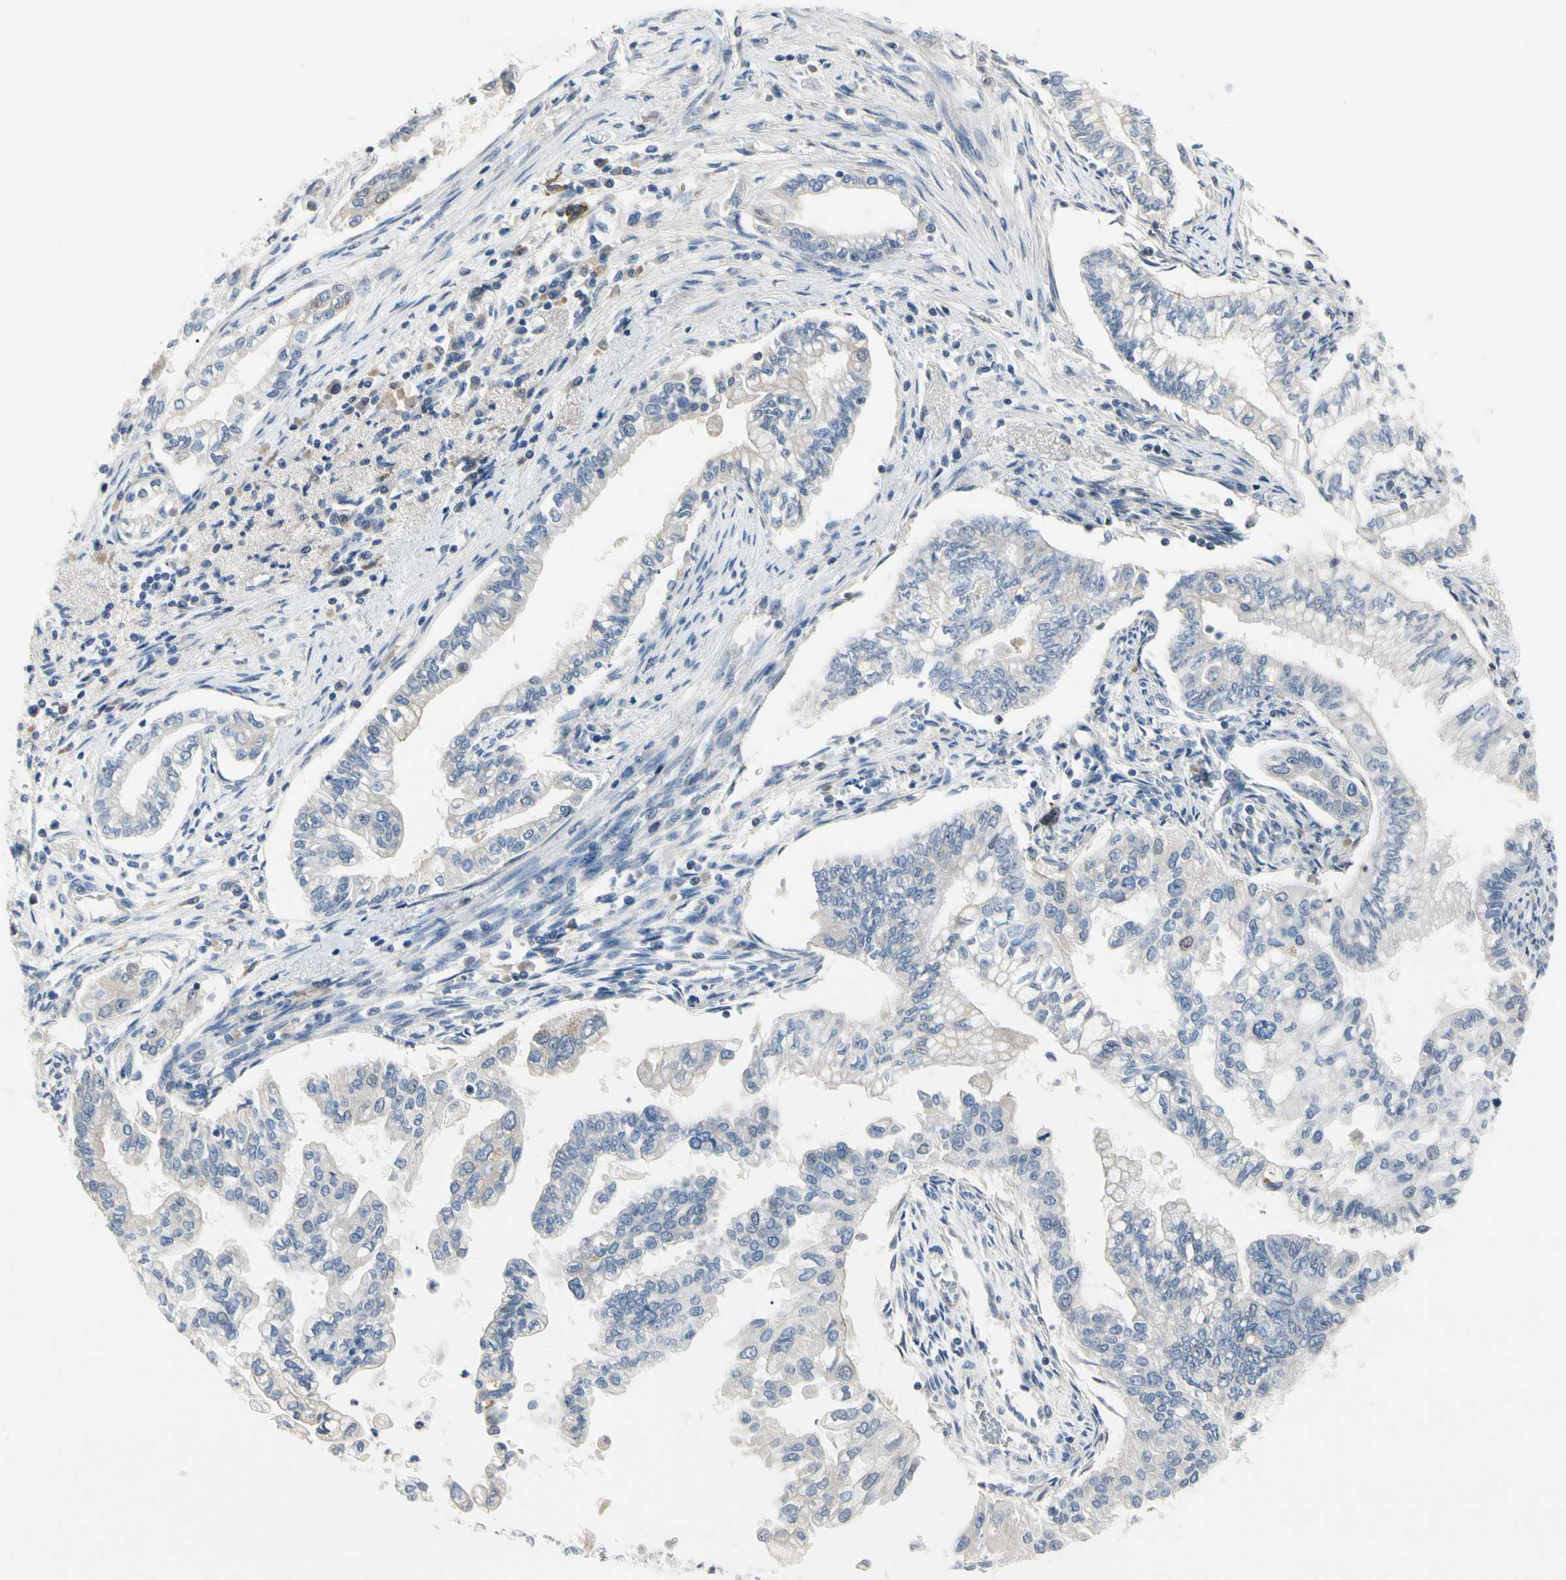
{"staining": {"intensity": "negative", "quantity": "none", "location": "none"}, "tissue": "pancreatic cancer", "cell_type": "Tumor cells", "image_type": "cancer", "snomed": [{"axis": "morphology", "description": "Normal tissue, NOS"}, {"axis": "topography", "description": "Pancreas"}], "caption": "Immunohistochemistry (IHC) of pancreatic cancer reveals no staining in tumor cells.", "gene": "ECRG4", "patient": {"sex": "male", "age": 42}}